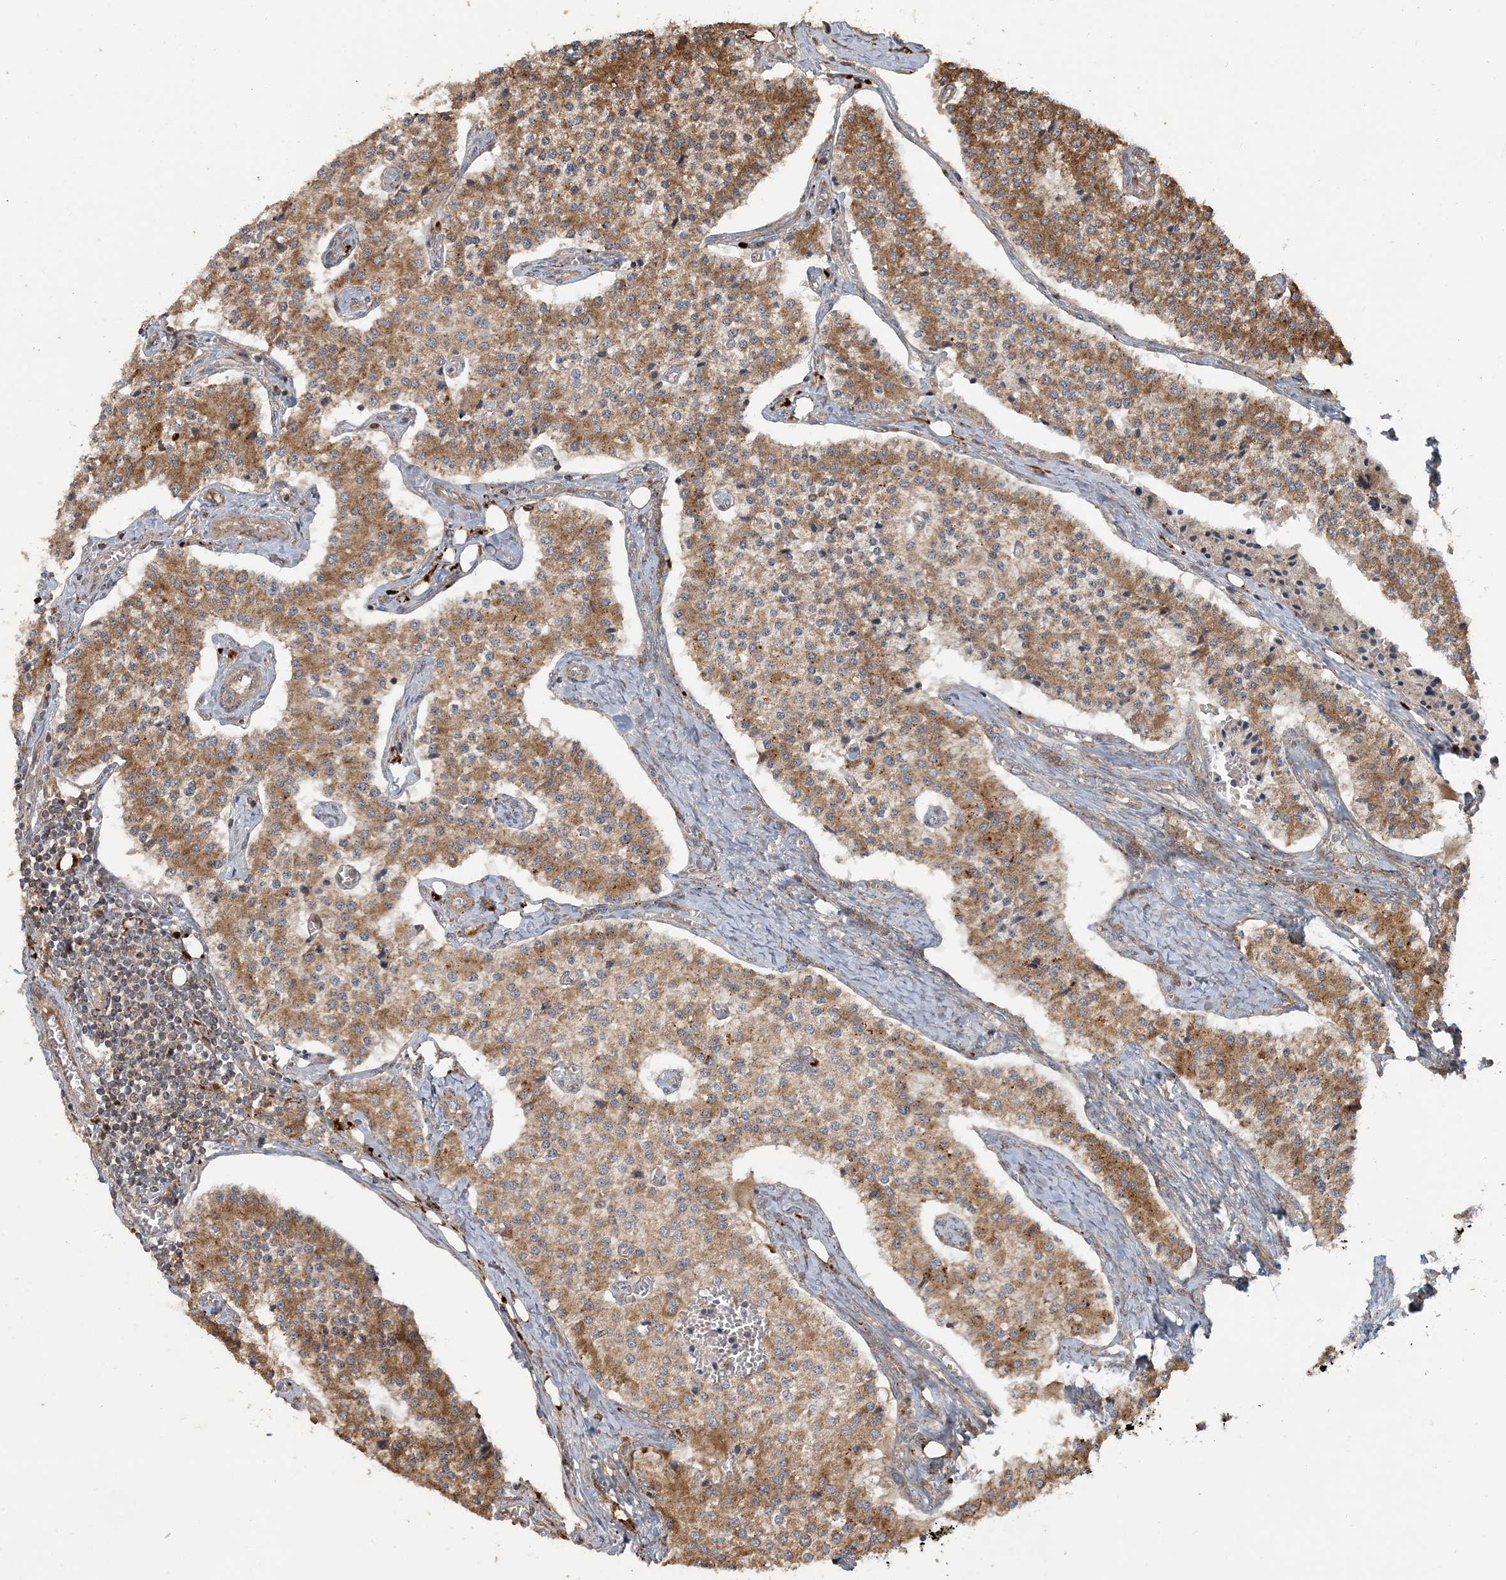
{"staining": {"intensity": "moderate", "quantity": ">75%", "location": "cytoplasmic/membranous"}, "tissue": "carcinoid", "cell_type": "Tumor cells", "image_type": "cancer", "snomed": [{"axis": "morphology", "description": "Carcinoid, malignant, NOS"}, {"axis": "topography", "description": "Colon"}], "caption": "An IHC histopathology image of tumor tissue is shown. Protein staining in brown highlights moderate cytoplasmic/membranous positivity in carcinoid within tumor cells.", "gene": "LTN1", "patient": {"sex": "female", "age": 52}}